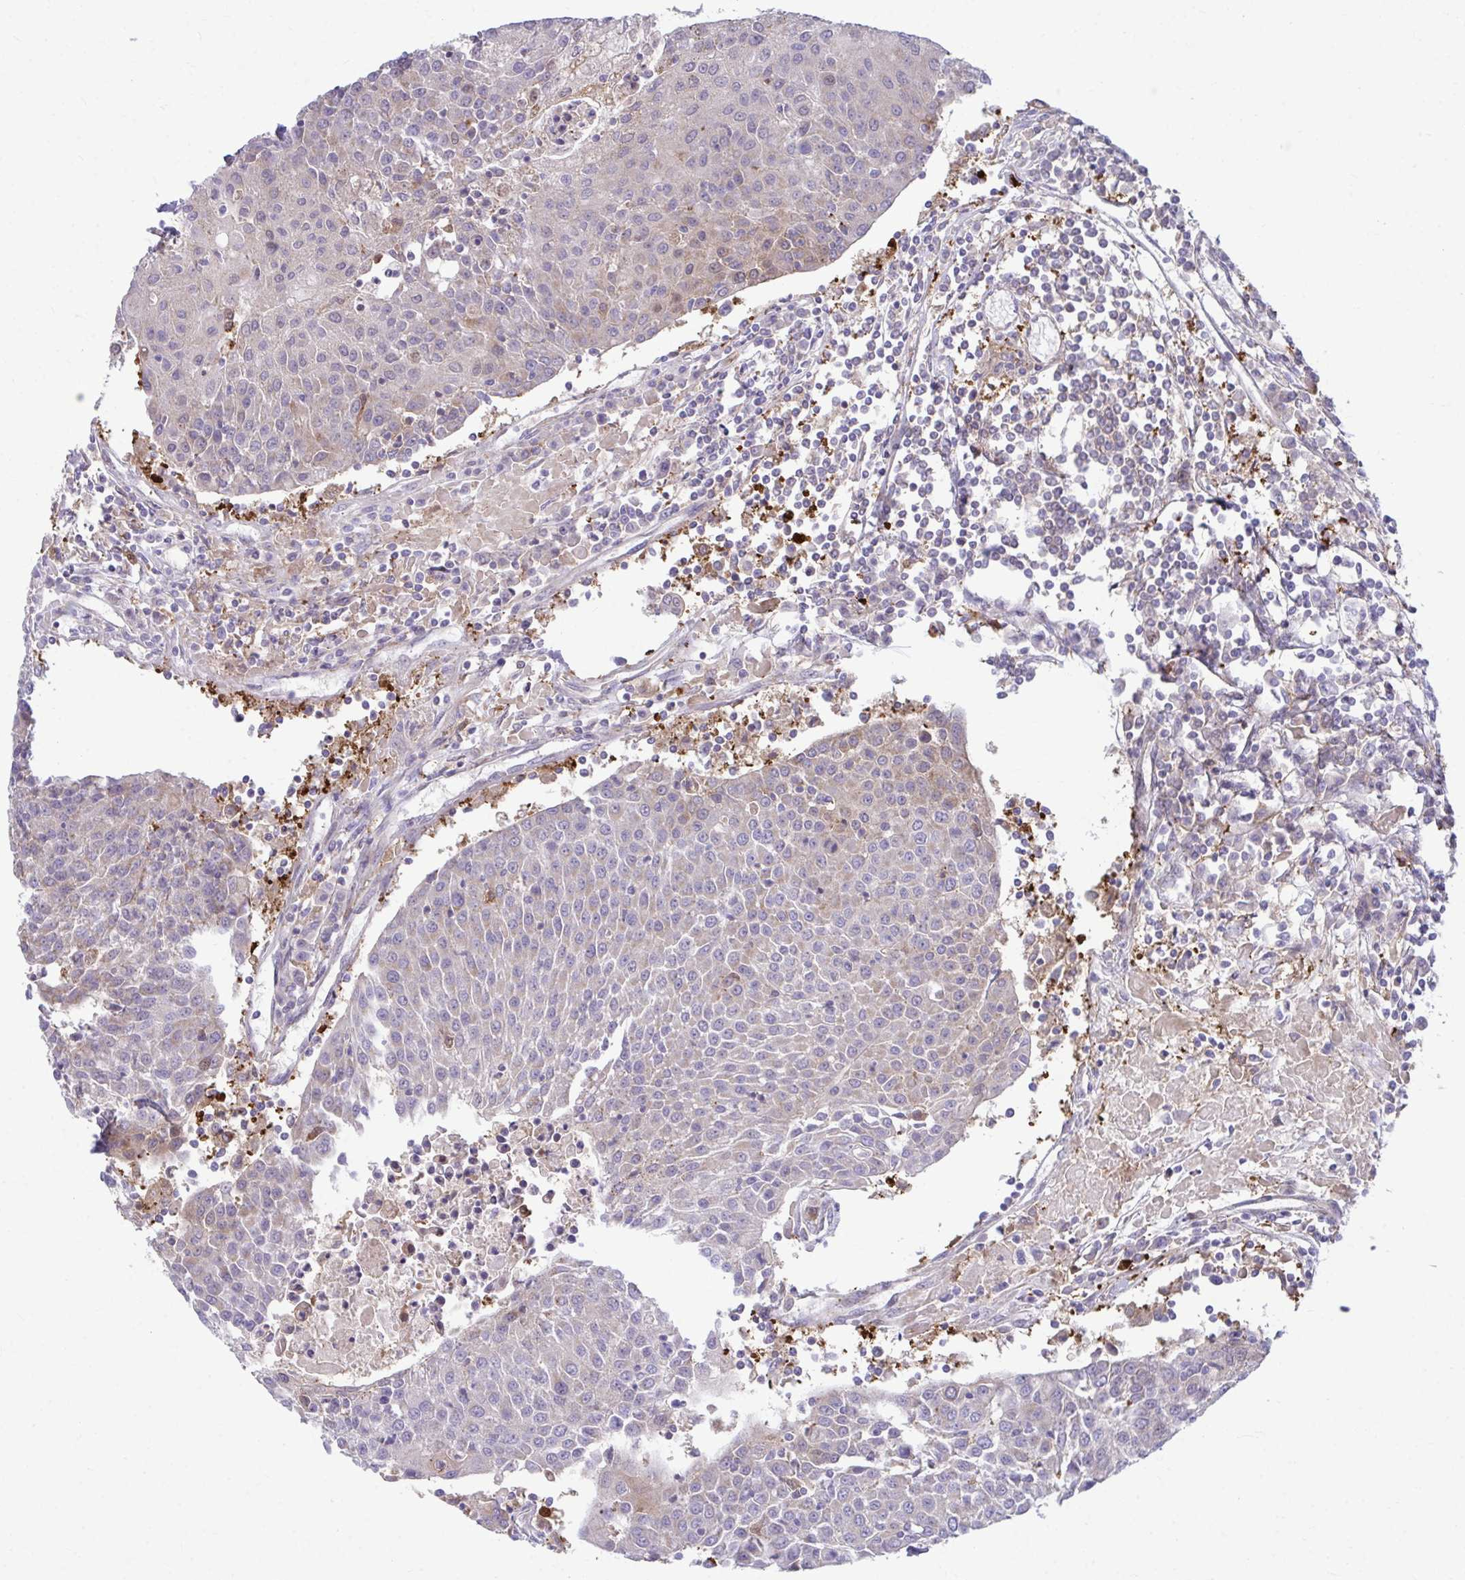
{"staining": {"intensity": "negative", "quantity": "none", "location": "none"}, "tissue": "urothelial cancer", "cell_type": "Tumor cells", "image_type": "cancer", "snomed": [{"axis": "morphology", "description": "Urothelial carcinoma, High grade"}, {"axis": "topography", "description": "Urinary bladder"}], "caption": "Human urothelial cancer stained for a protein using immunohistochemistry (IHC) reveals no positivity in tumor cells.", "gene": "C16orf54", "patient": {"sex": "female", "age": 85}}